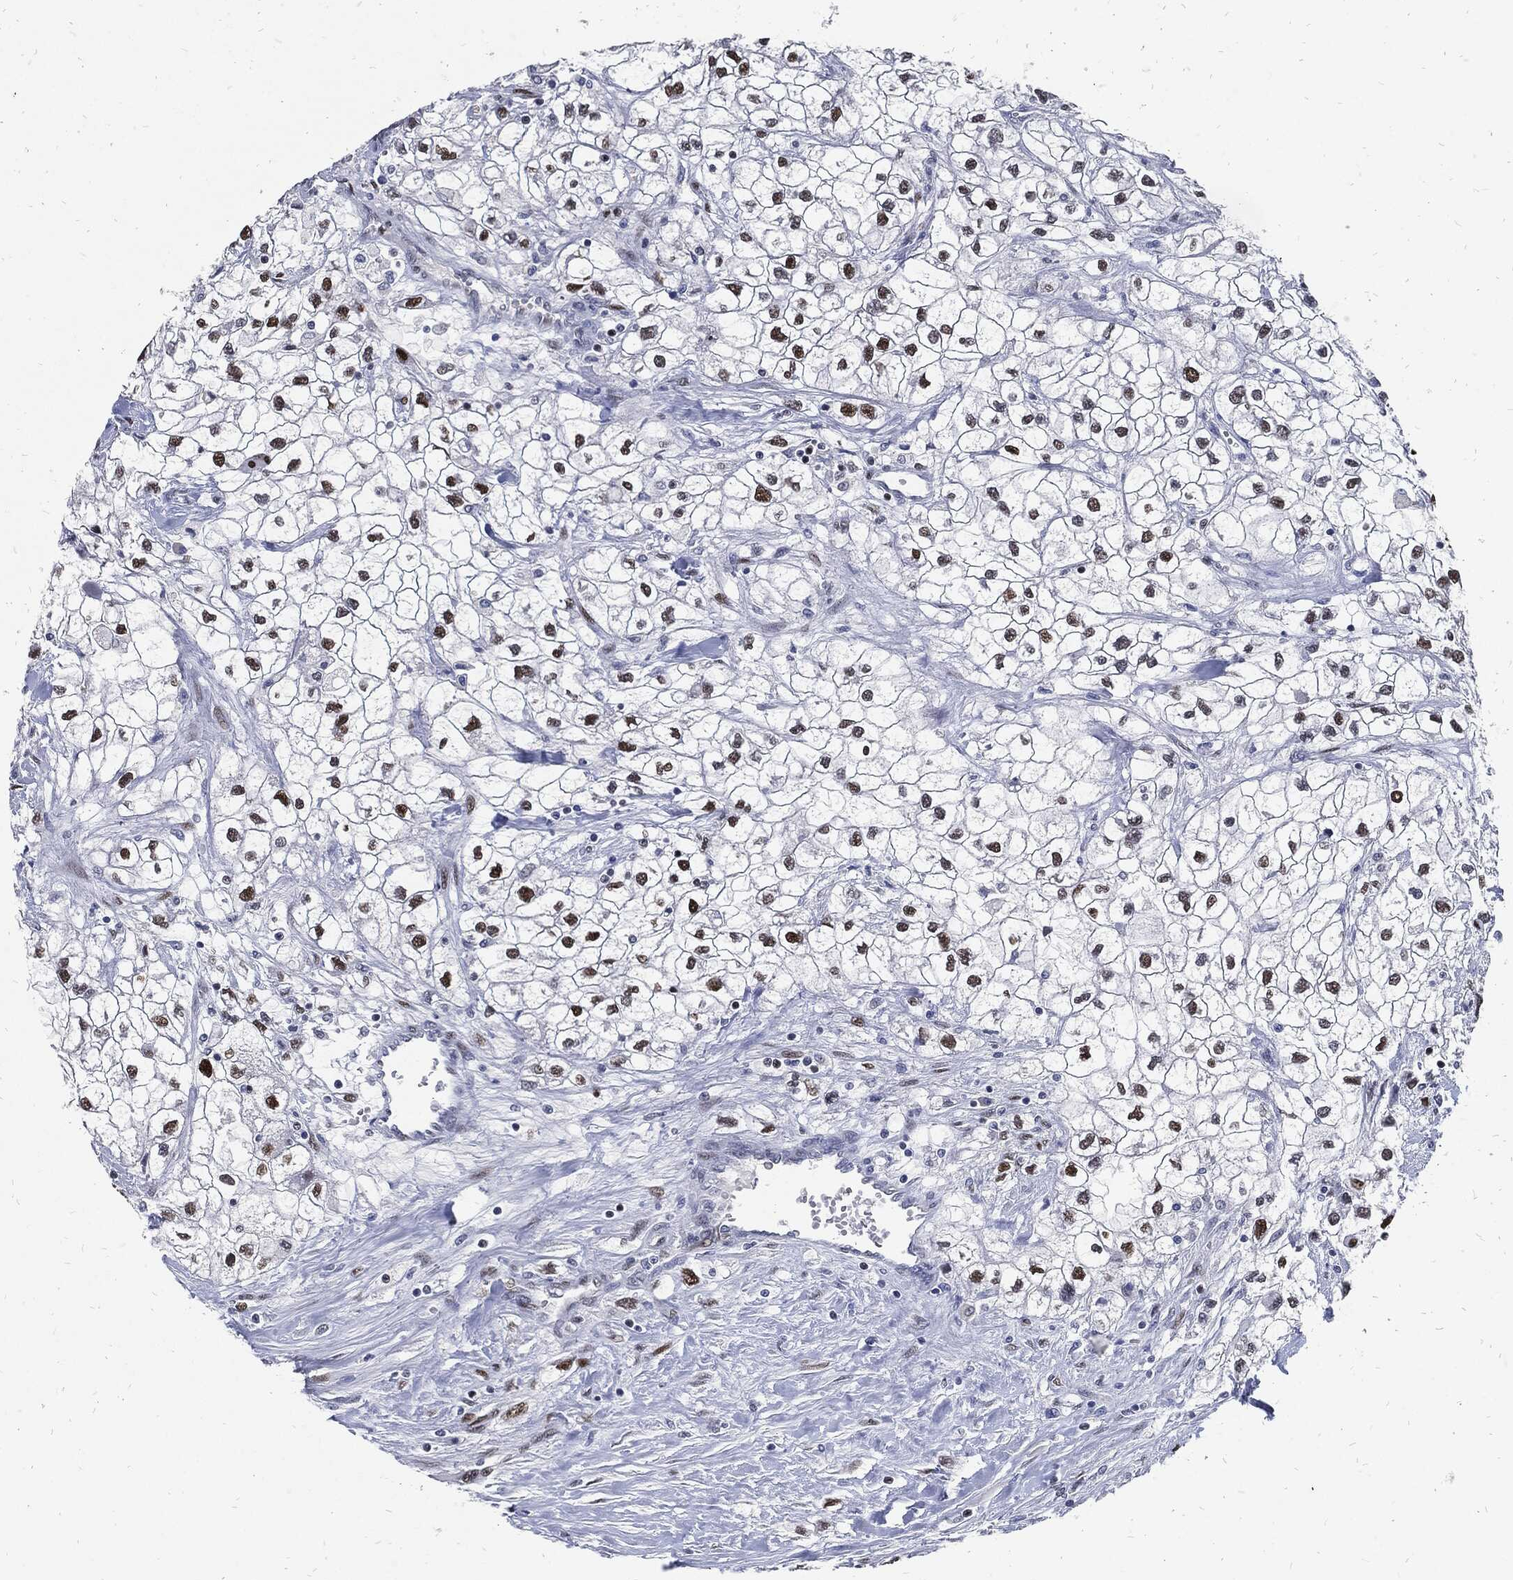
{"staining": {"intensity": "strong", "quantity": "<25%", "location": "nuclear"}, "tissue": "renal cancer", "cell_type": "Tumor cells", "image_type": "cancer", "snomed": [{"axis": "morphology", "description": "Adenocarcinoma, NOS"}, {"axis": "topography", "description": "Kidney"}], "caption": "Human renal cancer stained with a protein marker exhibits strong staining in tumor cells.", "gene": "JUN", "patient": {"sex": "male", "age": 59}}